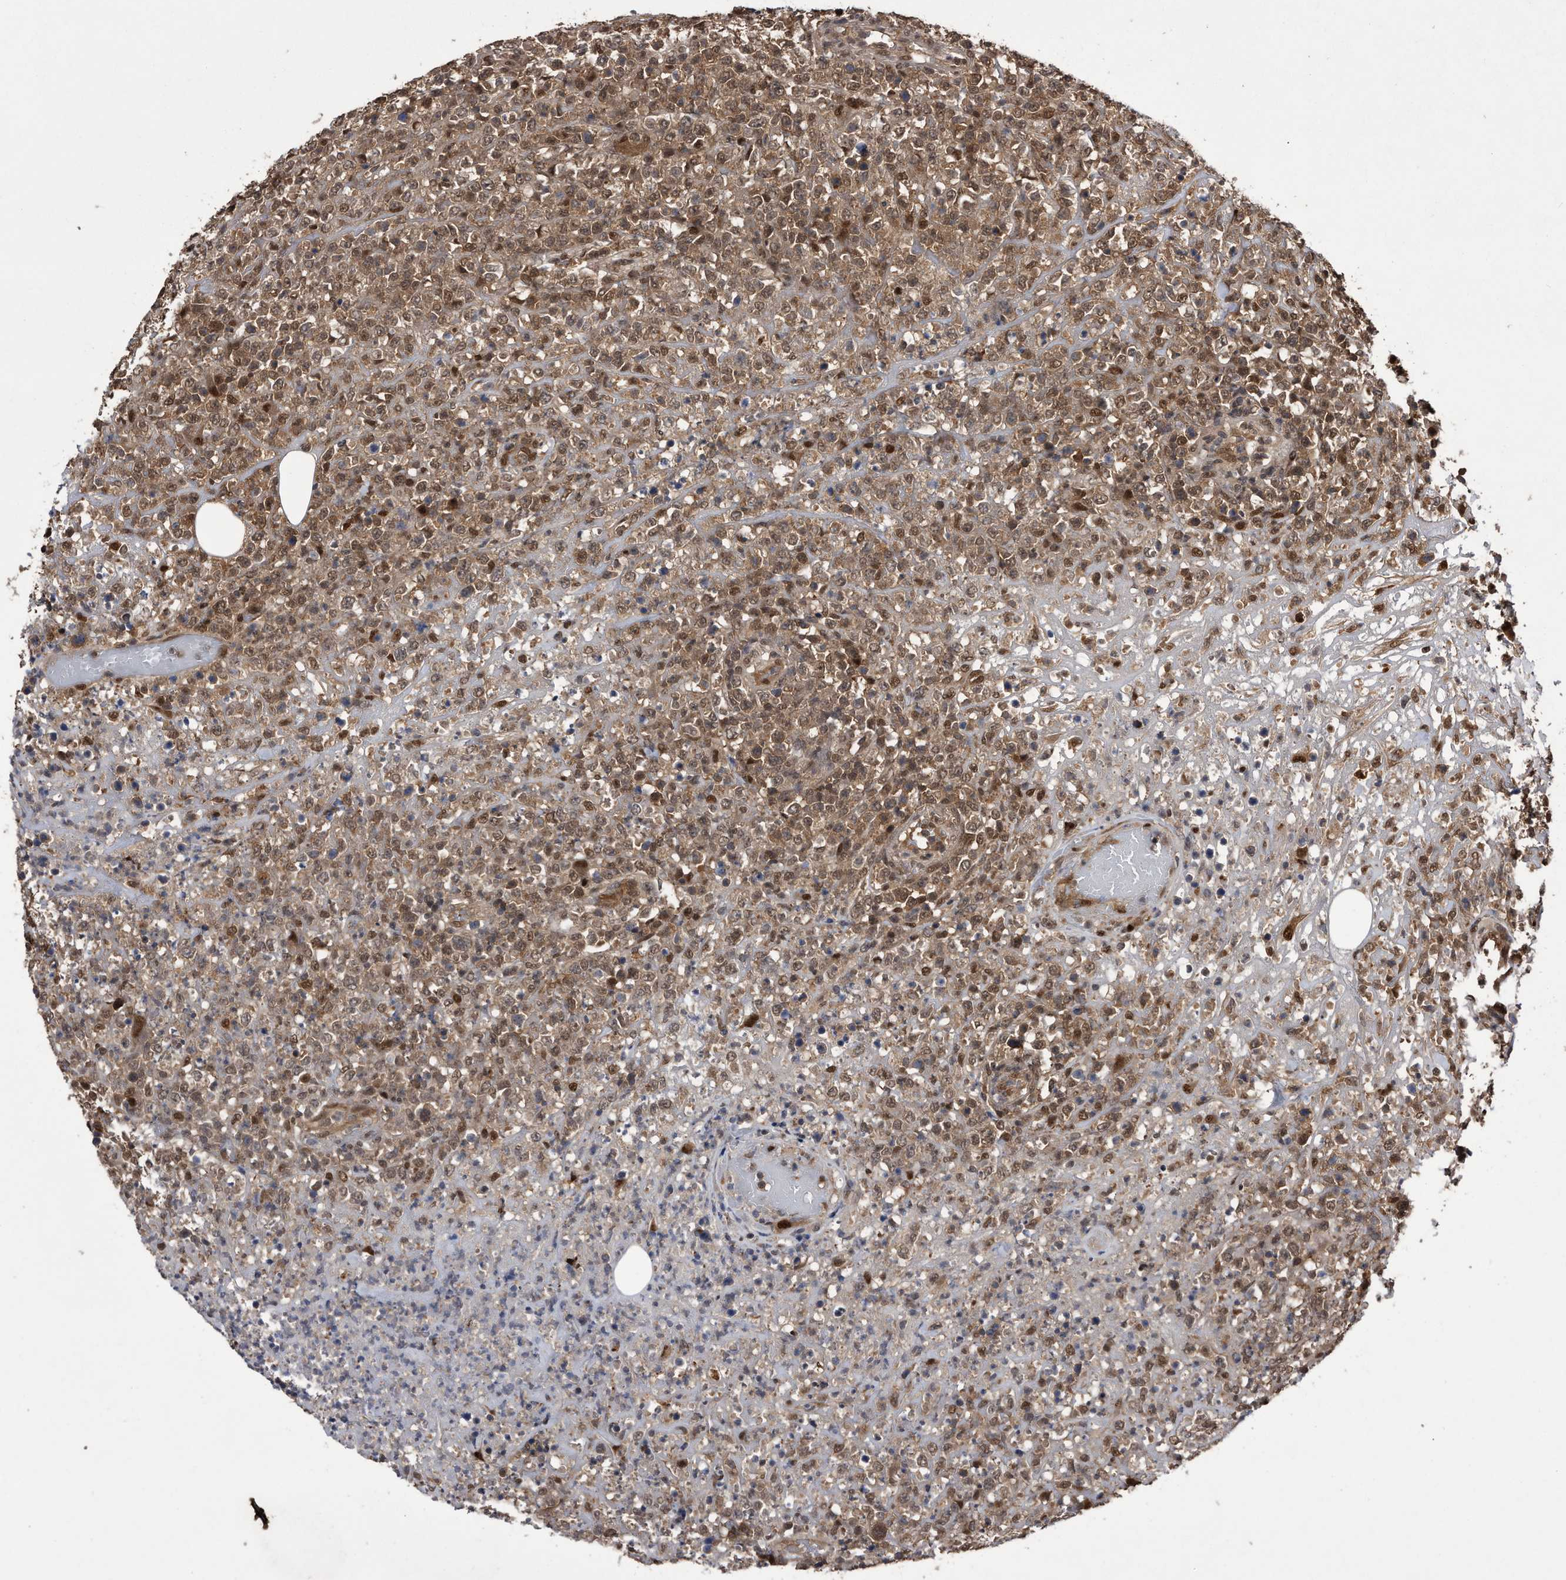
{"staining": {"intensity": "moderate", "quantity": ">75%", "location": "cytoplasmic/membranous,nuclear"}, "tissue": "lymphoma", "cell_type": "Tumor cells", "image_type": "cancer", "snomed": [{"axis": "morphology", "description": "Malignant lymphoma, non-Hodgkin's type, High grade"}, {"axis": "topography", "description": "Colon"}], "caption": "Human lymphoma stained with a brown dye shows moderate cytoplasmic/membranous and nuclear positive positivity in approximately >75% of tumor cells.", "gene": "RAD23B", "patient": {"sex": "female", "age": 53}}